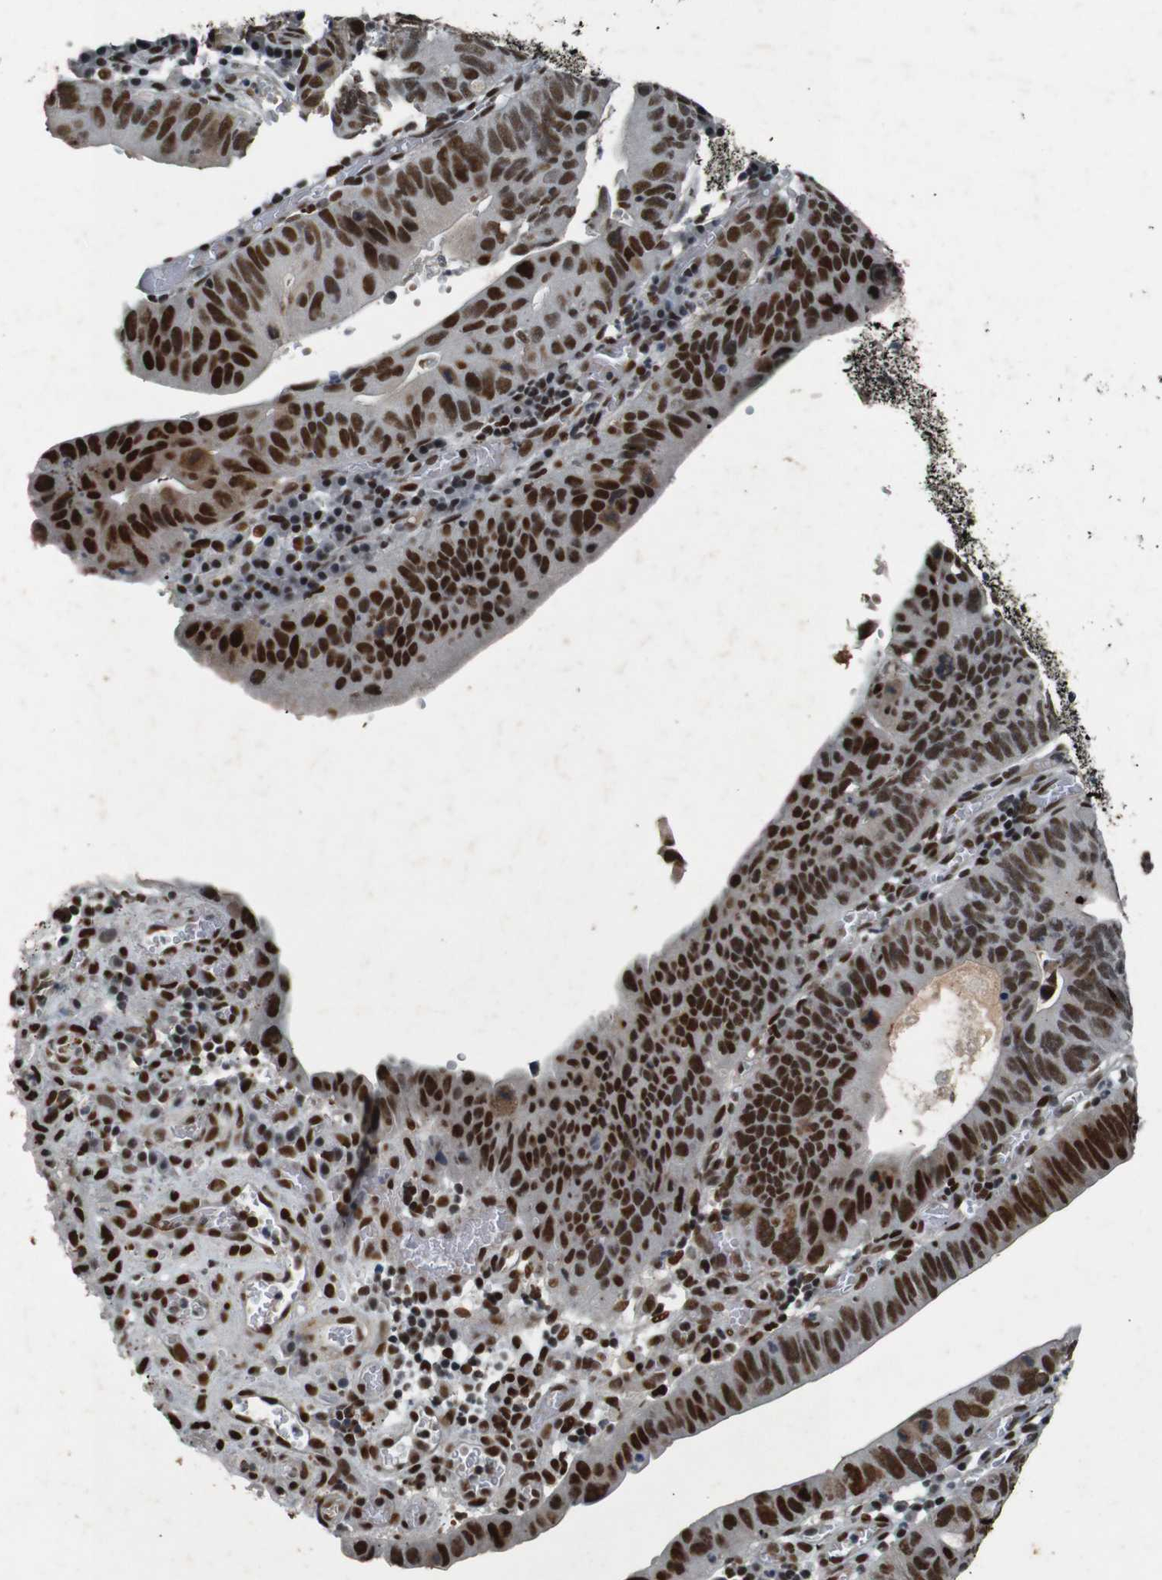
{"staining": {"intensity": "strong", "quantity": ">75%", "location": "nuclear"}, "tissue": "stomach cancer", "cell_type": "Tumor cells", "image_type": "cancer", "snomed": [{"axis": "morphology", "description": "Adenocarcinoma, NOS"}, {"axis": "topography", "description": "Stomach"}], "caption": "The image reveals a brown stain indicating the presence of a protein in the nuclear of tumor cells in adenocarcinoma (stomach).", "gene": "HEXIM1", "patient": {"sex": "male", "age": 59}}